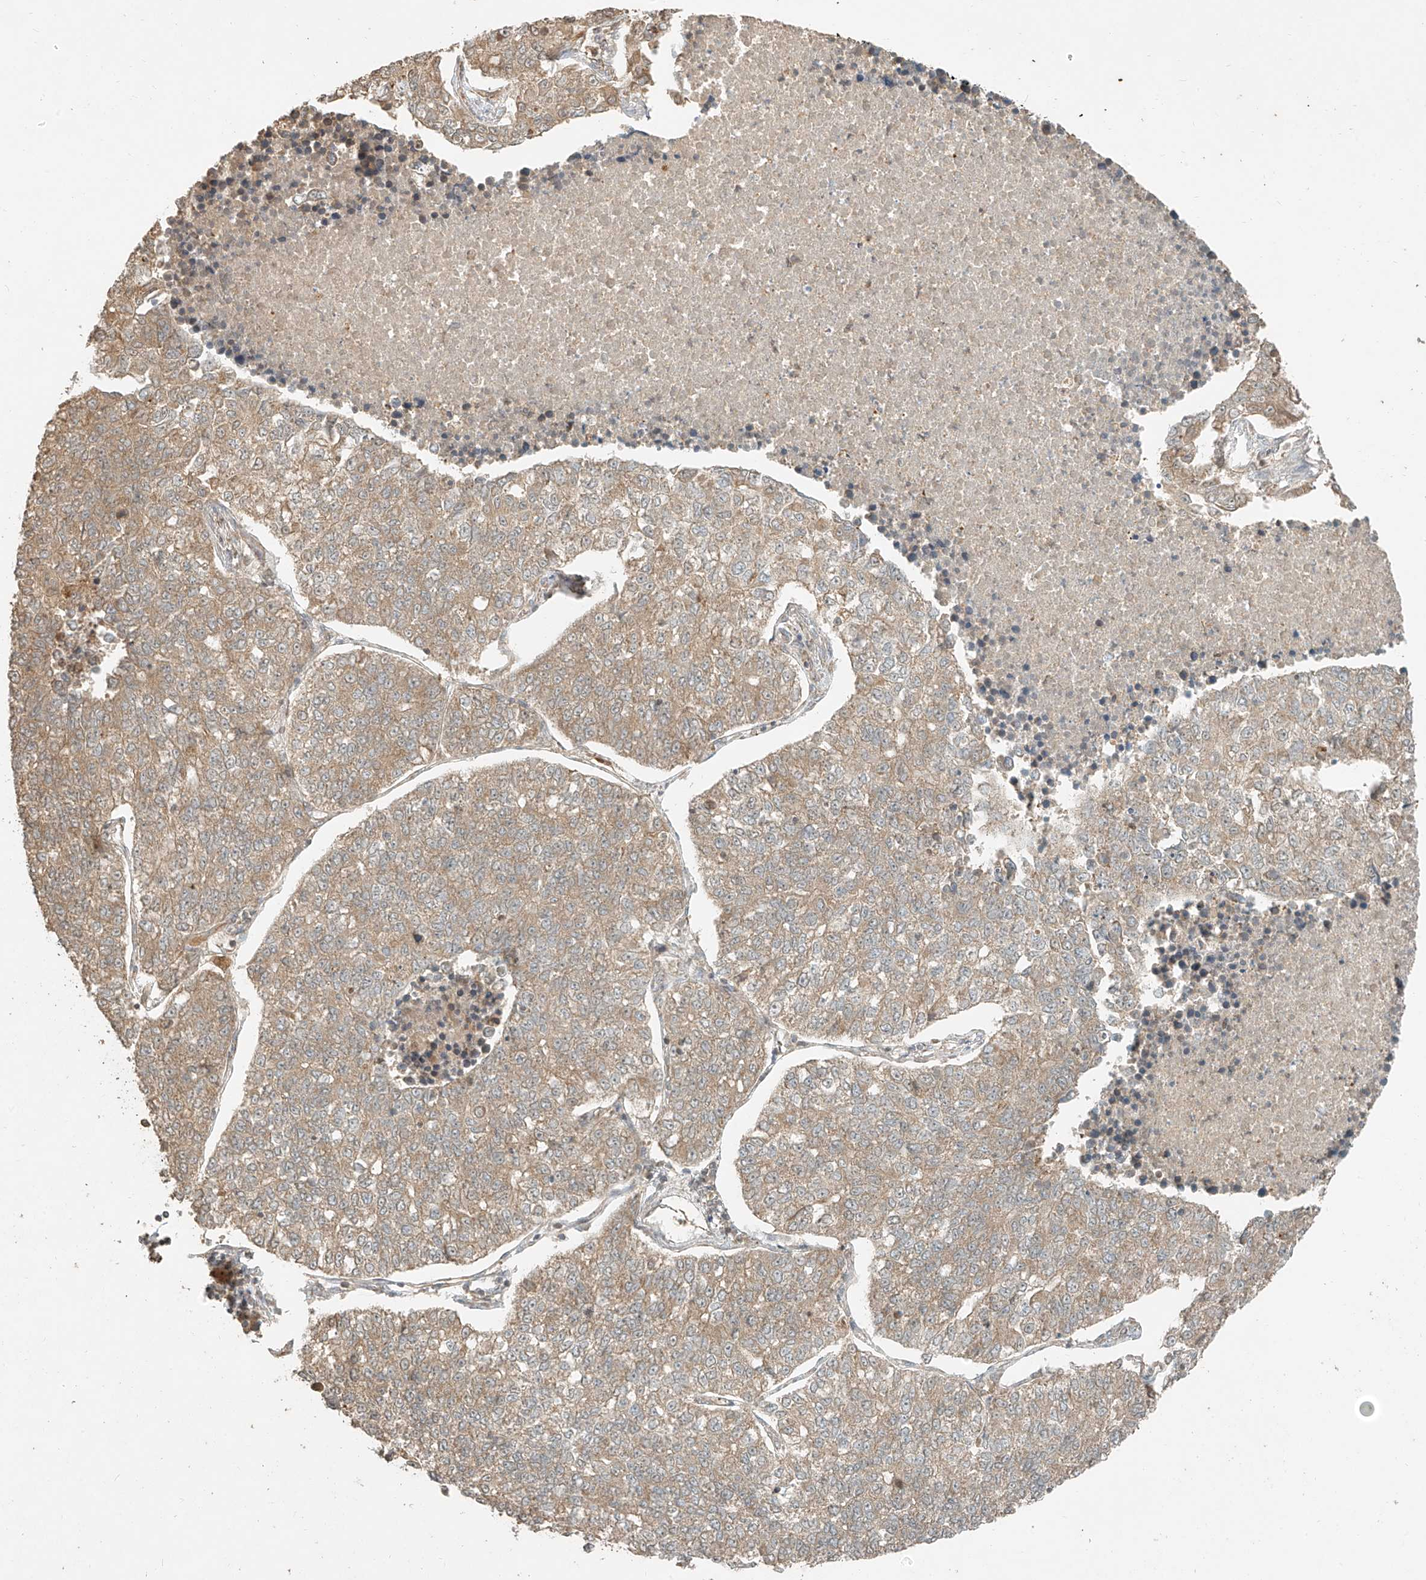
{"staining": {"intensity": "weak", "quantity": ">75%", "location": "cytoplasmic/membranous"}, "tissue": "lung cancer", "cell_type": "Tumor cells", "image_type": "cancer", "snomed": [{"axis": "morphology", "description": "Adenocarcinoma, NOS"}, {"axis": "topography", "description": "Lung"}], "caption": "This is a histology image of IHC staining of lung cancer (adenocarcinoma), which shows weak staining in the cytoplasmic/membranous of tumor cells.", "gene": "ANKZF1", "patient": {"sex": "male", "age": 49}}